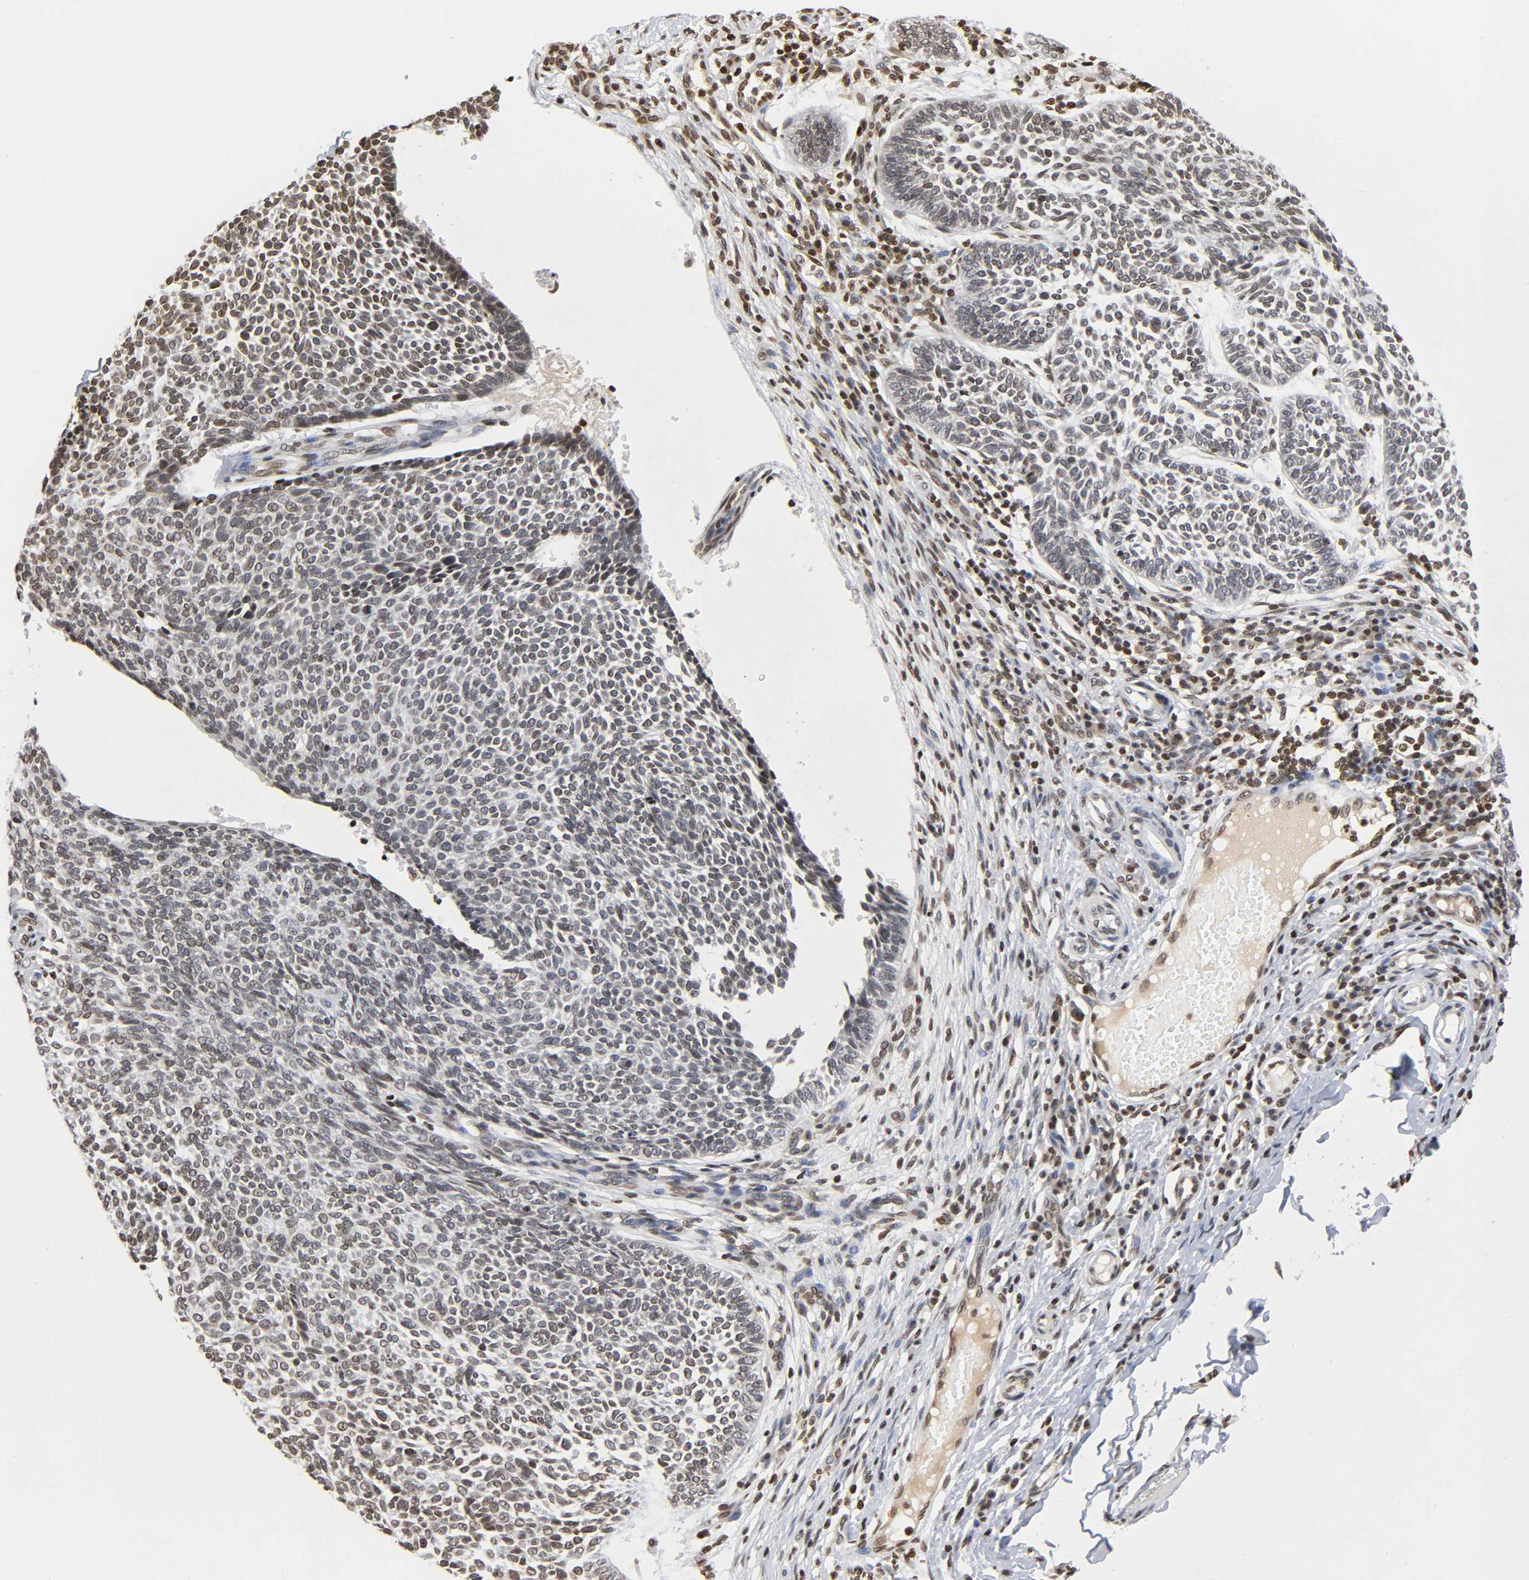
{"staining": {"intensity": "moderate", "quantity": "25%-75%", "location": "nuclear"}, "tissue": "skin cancer", "cell_type": "Tumor cells", "image_type": "cancer", "snomed": [{"axis": "morphology", "description": "Normal tissue, NOS"}, {"axis": "morphology", "description": "Basal cell carcinoma"}, {"axis": "topography", "description": "Skin"}], "caption": "Protein expression by immunohistochemistry (IHC) demonstrates moderate nuclear expression in approximately 25%-75% of tumor cells in skin cancer.", "gene": "HOXA6", "patient": {"sex": "male", "age": 87}}